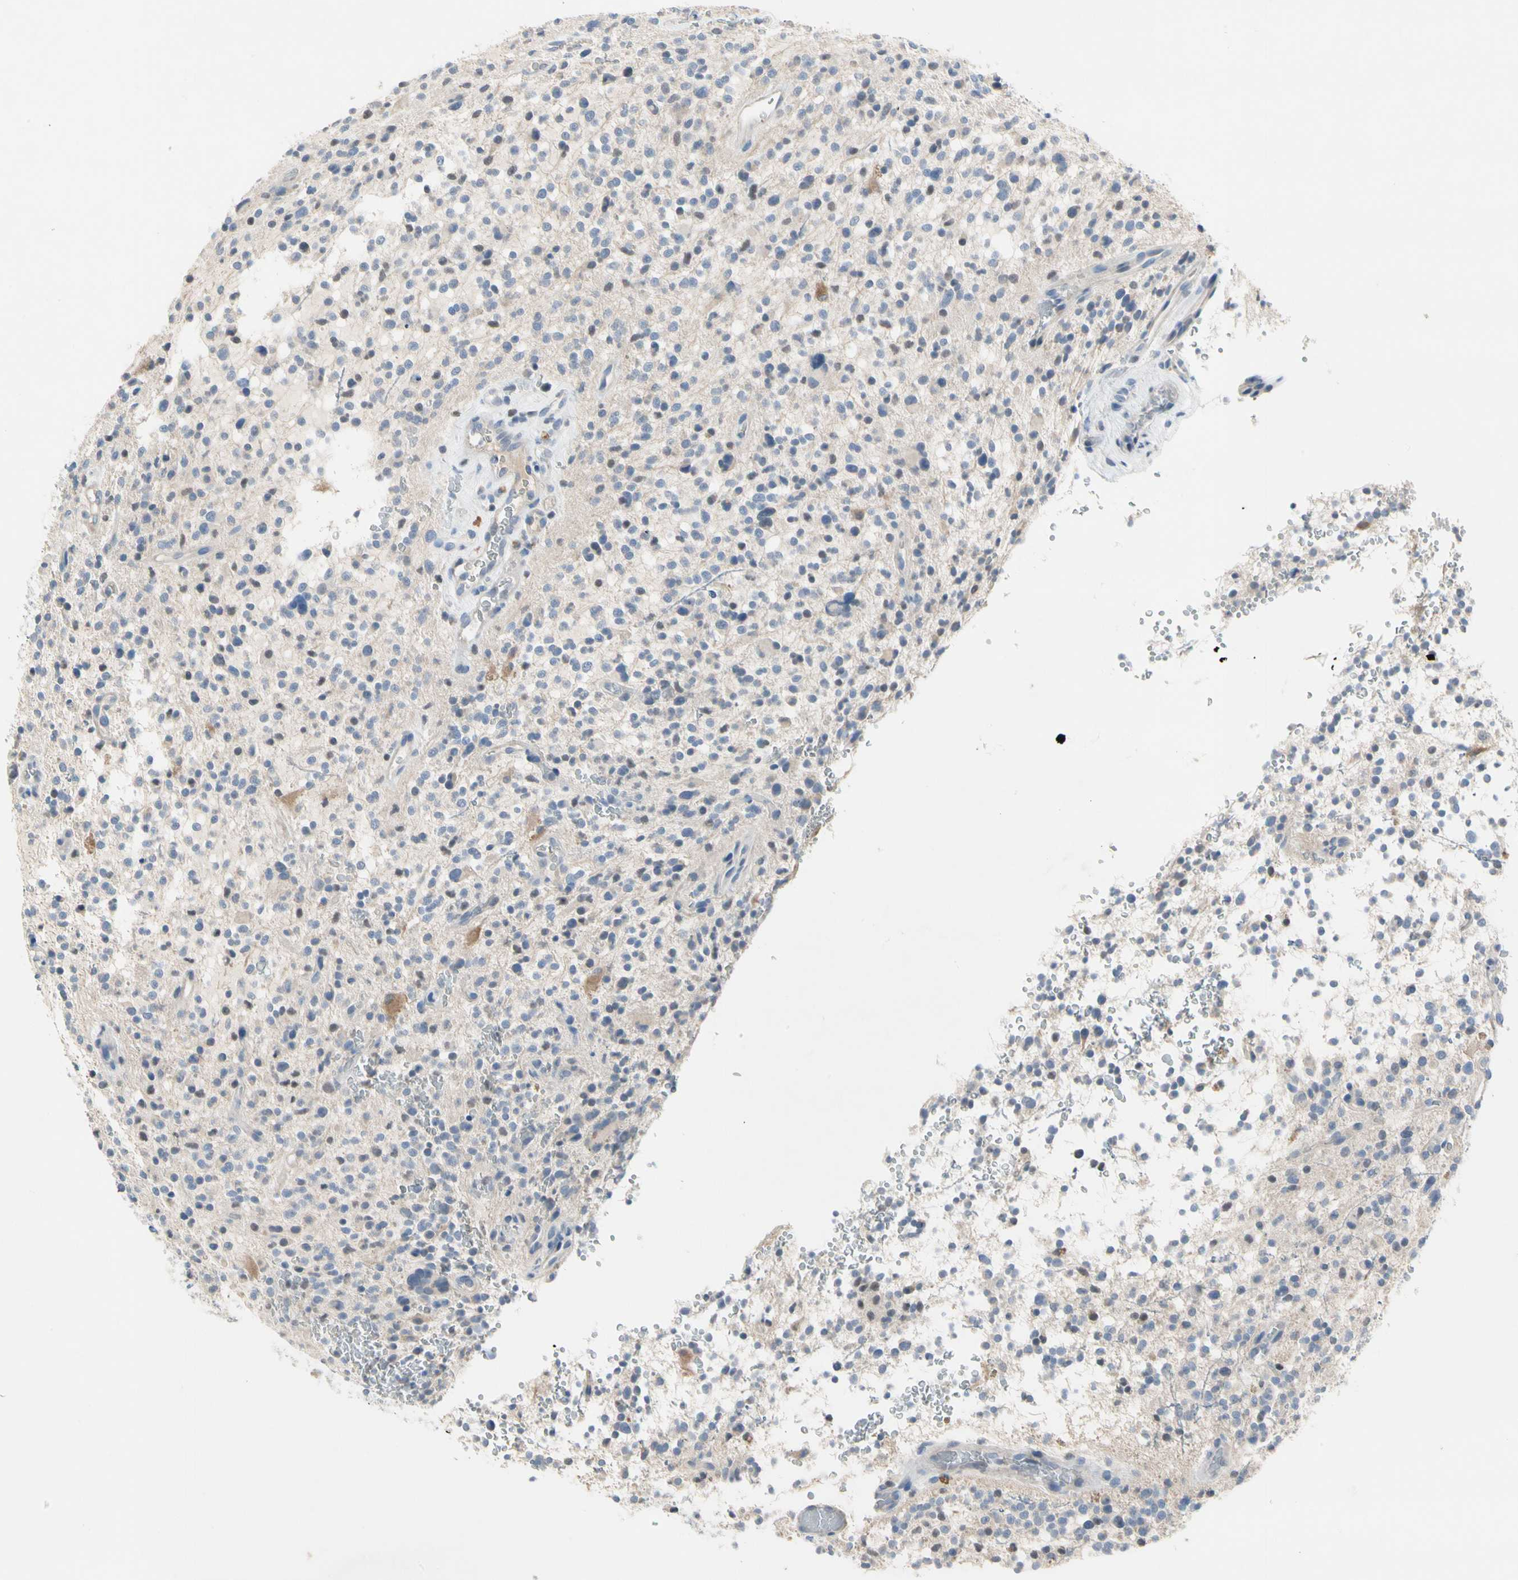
{"staining": {"intensity": "negative", "quantity": "none", "location": "none"}, "tissue": "glioma", "cell_type": "Tumor cells", "image_type": "cancer", "snomed": [{"axis": "morphology", "description": "Glioma, malignant, High grade"}, {"axis": "topography", "description": "Brain"}], "caption": "Human high-grade glioma (malignant) stained for a protein using immunohistochemistry demonstrates no positivity in tumor cells.", "gene": "ECRG4", "patient": {"sex": "male", "age": 48}}